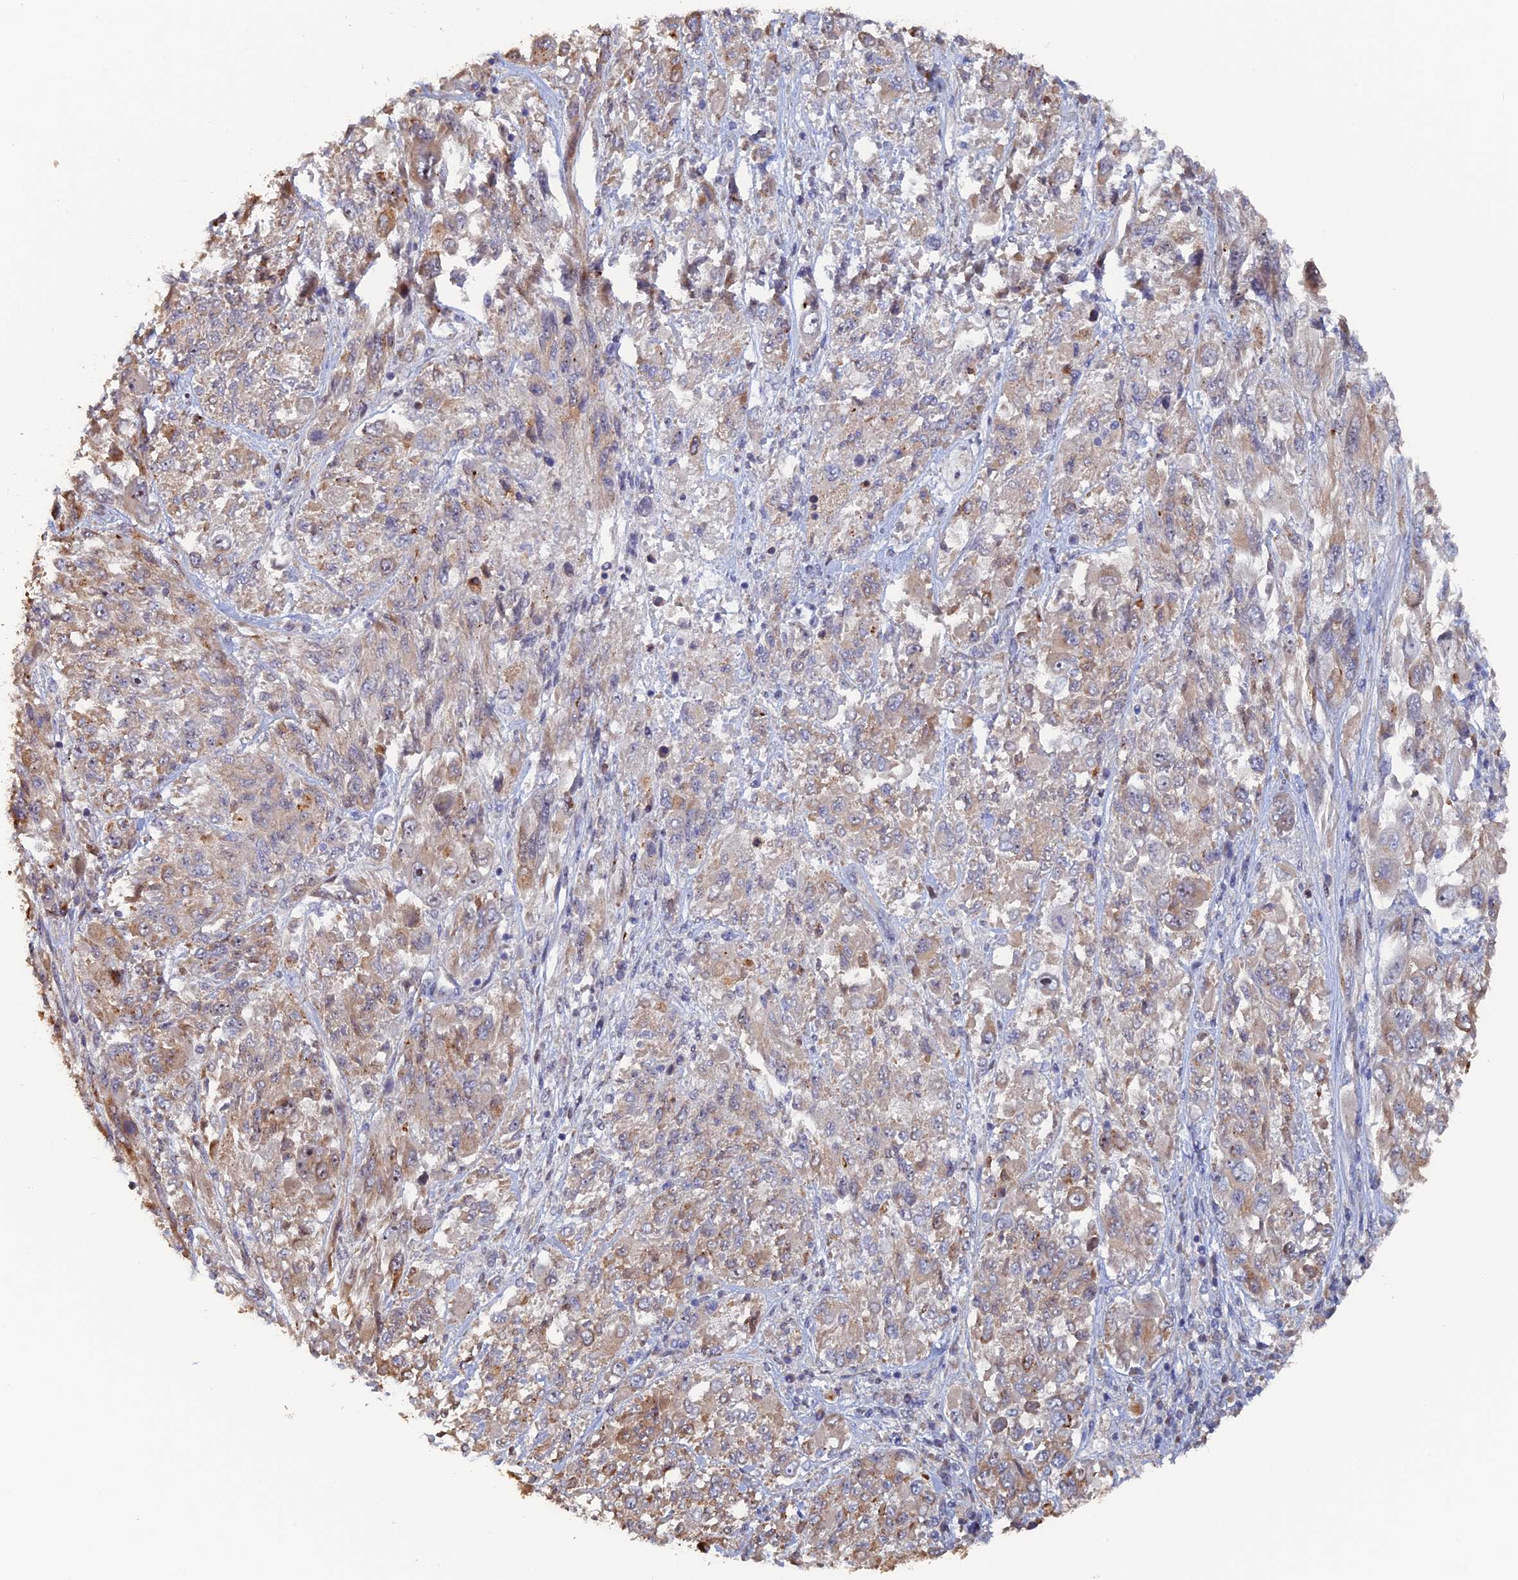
{"staining": {"intensity": "moderate", "quantity": "<25%", "location": "cytoplasmic/membranous"}, "tissue": "melanoma", "cell_type": "Tumor cells", "image_type": "cancer", "snomed": [{"axis": "morphology", "description": "Malignant melanoma, NOS"}, {"axis": "topography", "description": "Skin"}], "caption": "Malignant melanoma was stained to show a protein in brown. There is low levels of moderate cytoplasmic/membranous staining in about <25% of tumor cells.", "gene": "VPS37C", "patient": {"sex": "female", "age": 91}}